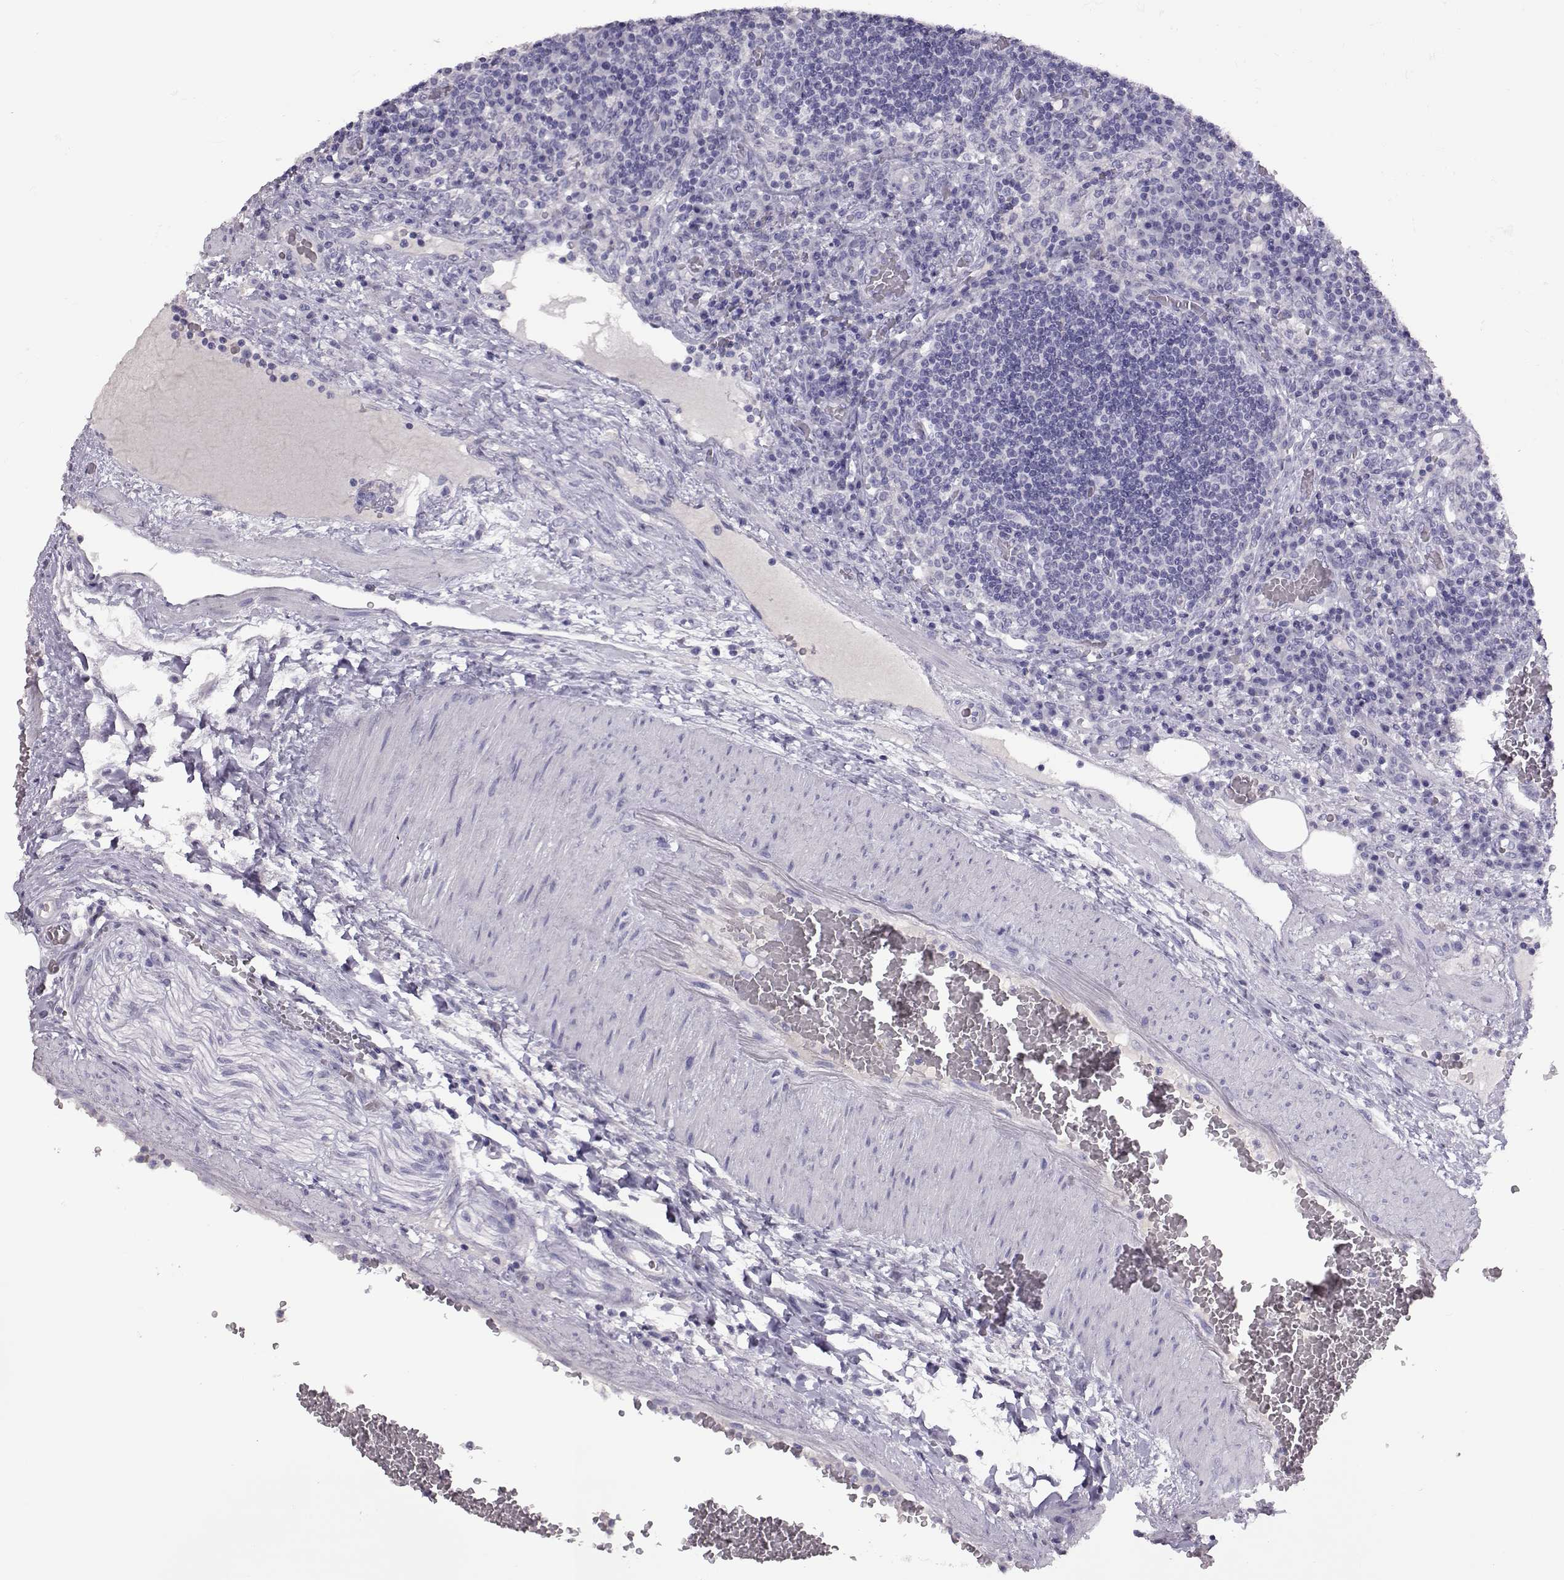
{"staining": {"intensity": "negative", "quantity": "none", "location": "none"}, "tissue": "lymph node", "cell_type": "Germinal center cells", "image_type": "normal", "snomed": [{"axis": "morphology", "description": "Normal tissue, NOS"}, {"axis": "topography", "description": "Lymph node"}], "caption": "This histopathology image is of benign lymph node stained with immunohistochemistry (IHC) to label a protein in brown with the nuclei are counter-stained blue. There is no positivity in germinal center cells.", "gene": "PMCH", "patient": {"sex": "male", "age": 63}}